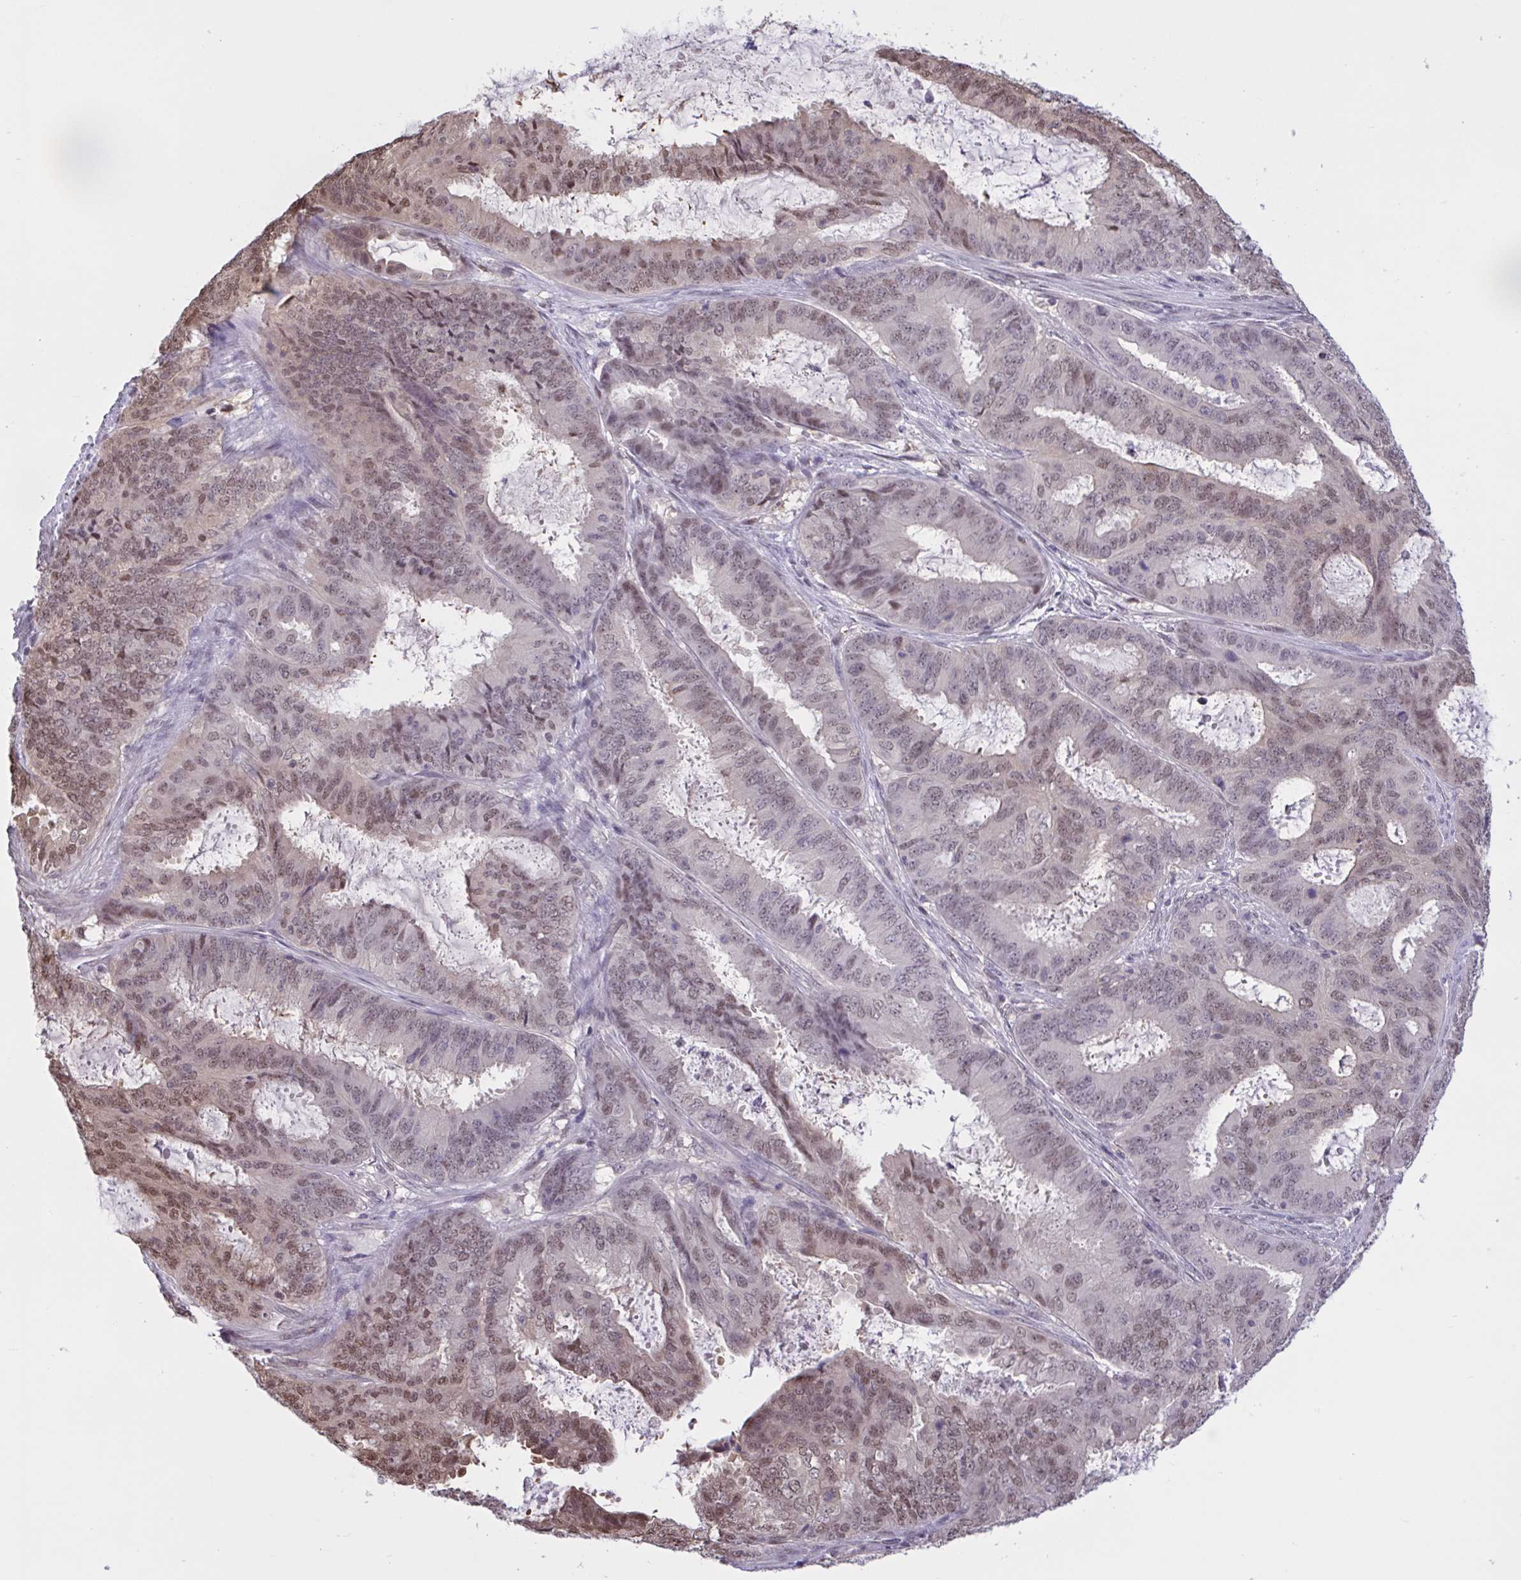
{"staining": {"intensity": "weak", "quantity": "25%-75%", "location": "nuclear"}, "tissue": "endometrial cancer", "cell_type": "Tumor cells", "image_type": "cancer", "snomed": [{"axis": "morphology", "description": "Adenocarcinoma, NOS"}, {"axis": "topography", "description": "Endometrium"}], "caption": "Endometrial cancer (adenocarcinoma) tissue exhibits weak nuclear staining in about 25%-75% of tumor cells, visualized by immunohistochemistry.", "gene": "RBL1", "patient": {"sex": "female", "age": 51}}